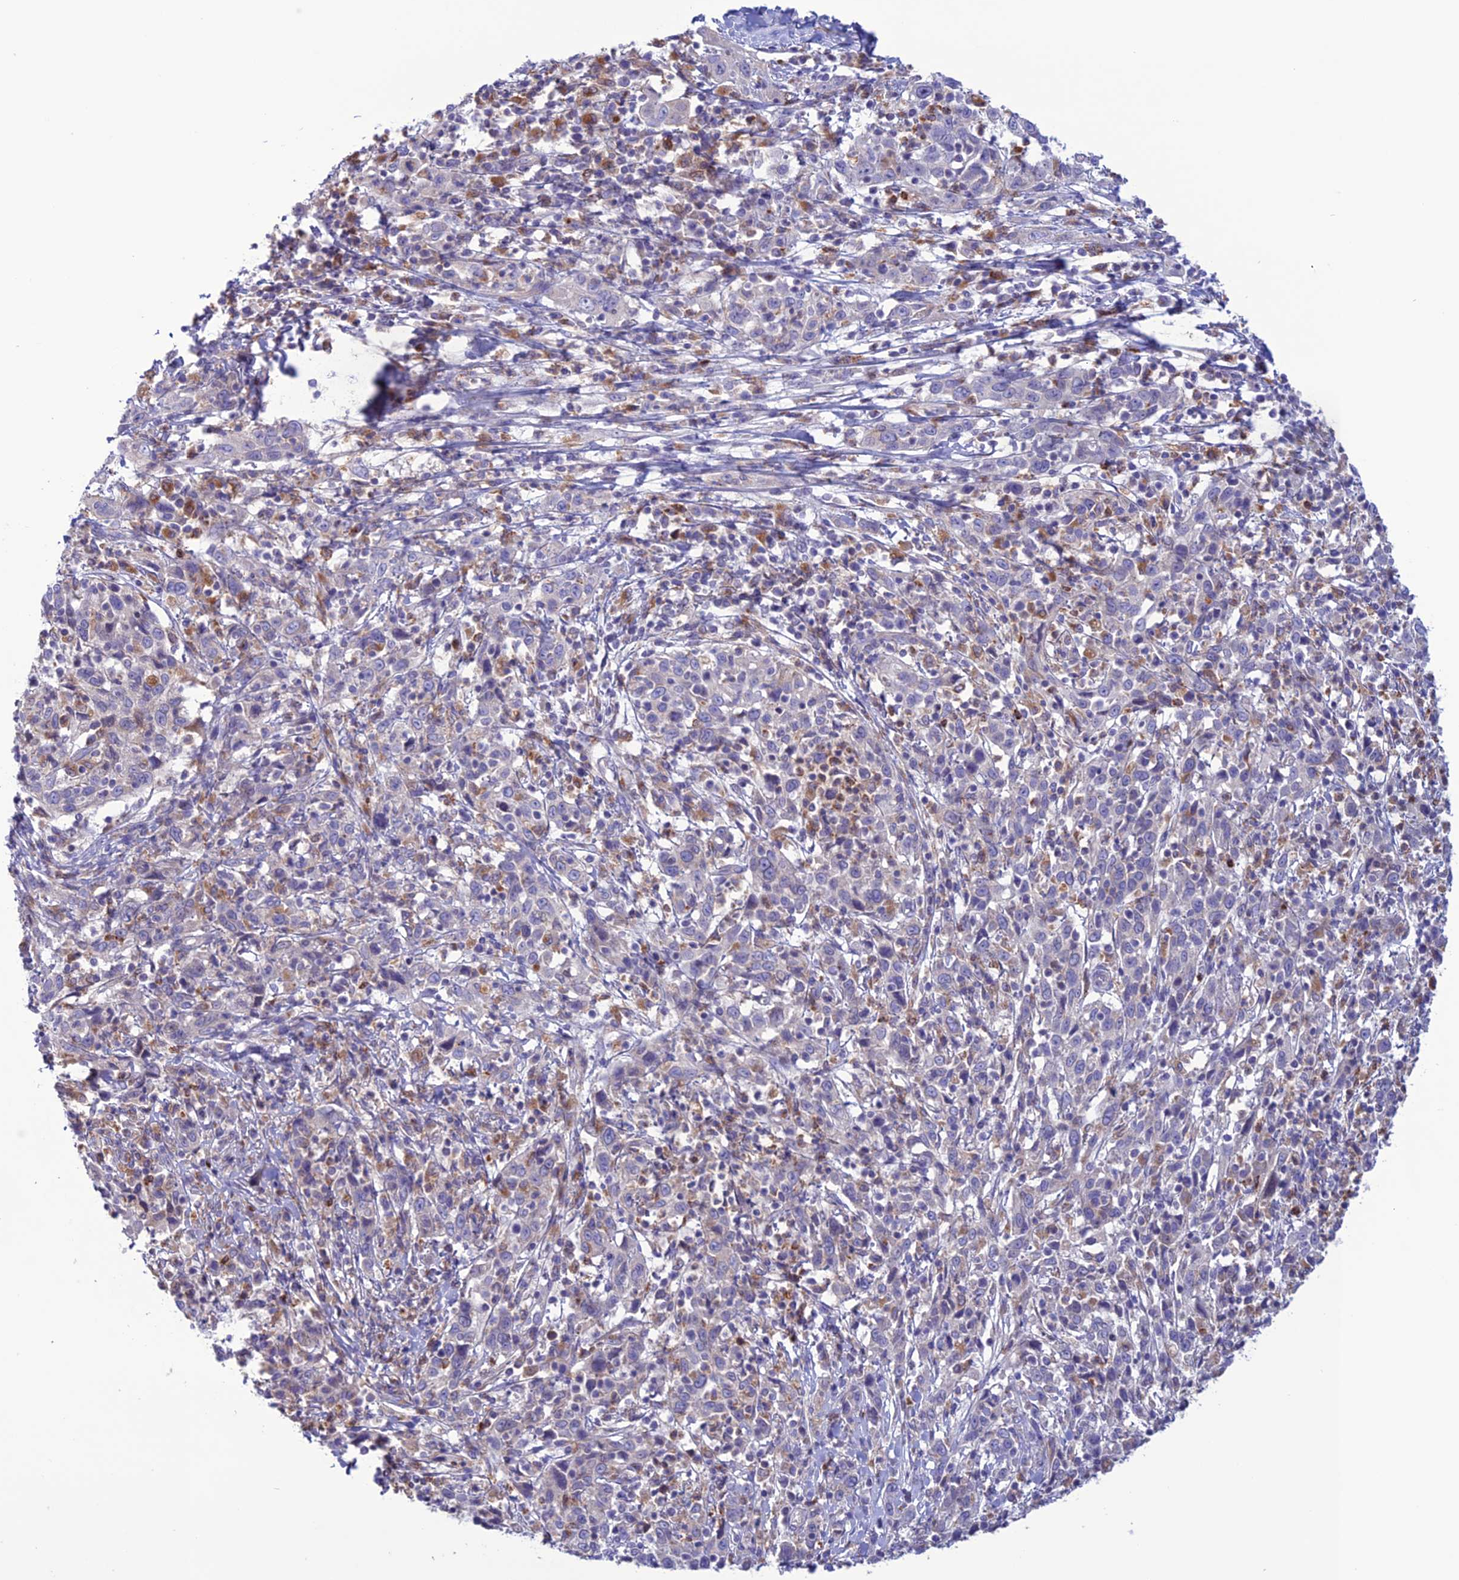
{"staining": {"intensity": "negative", "quantity": "none", "location": "none"}, "tissue": "cervical cancer", "cell_type": "Tumor cells", "image_type": "cancer", "snomed": [{"axis": "morphology", "description": "Squamous cell carcinoma, NOS"}, {"axis": "topography", "description": "Cervix"}], "caption": "High magnification brightfield microscopy of squamous cell carcinoma (cervical) stained with DAB (brown) and counterstained with hematoxylin (blue): tumor cells show no significant positivity. Nuclei are stained in blue.", "gene": "CLCN7", "patient": {"sex": "female", "age": 46}}